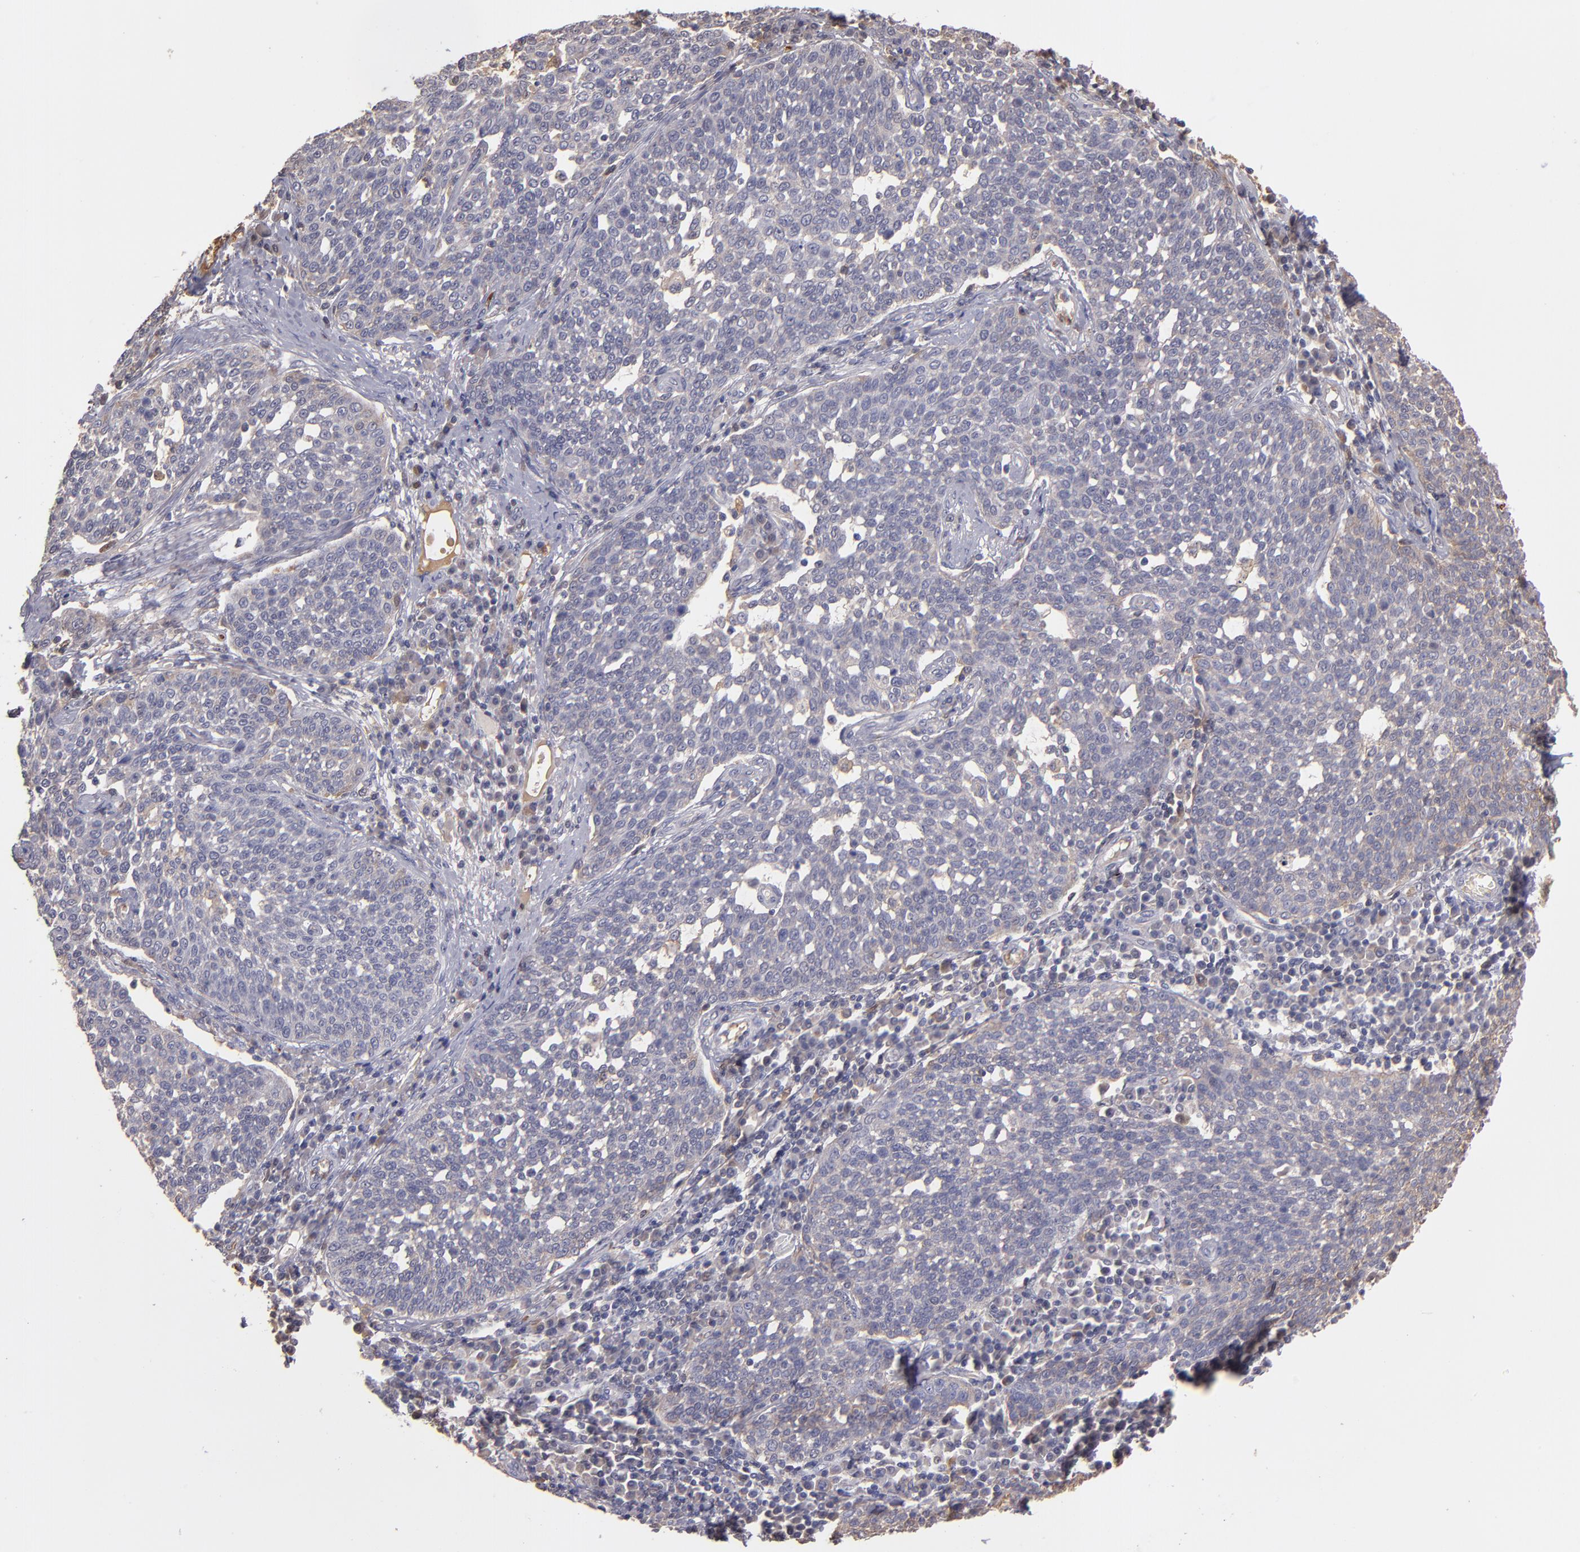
{"staining": {"intensity": "weak", "quantity": "<25%", "location": "cytoplasmic/membranous"}, "tissue": "cervical cancer", "cell_type": "Tumor cells", "image_type": "cancer", "snomed": [{"axis": "morphology", "description": "Squamous cell carcinoma, NOS"}, {"axis": "topography", "description": "Cervix"}], "caption": "Histopathology image shows no significant protein positivity in tumor cells of cervical squamous cell carcinoma. Nuclei are stained in blue.", "gene": "SERPINC1", "patient": {"sex": "female", "age": 34}}